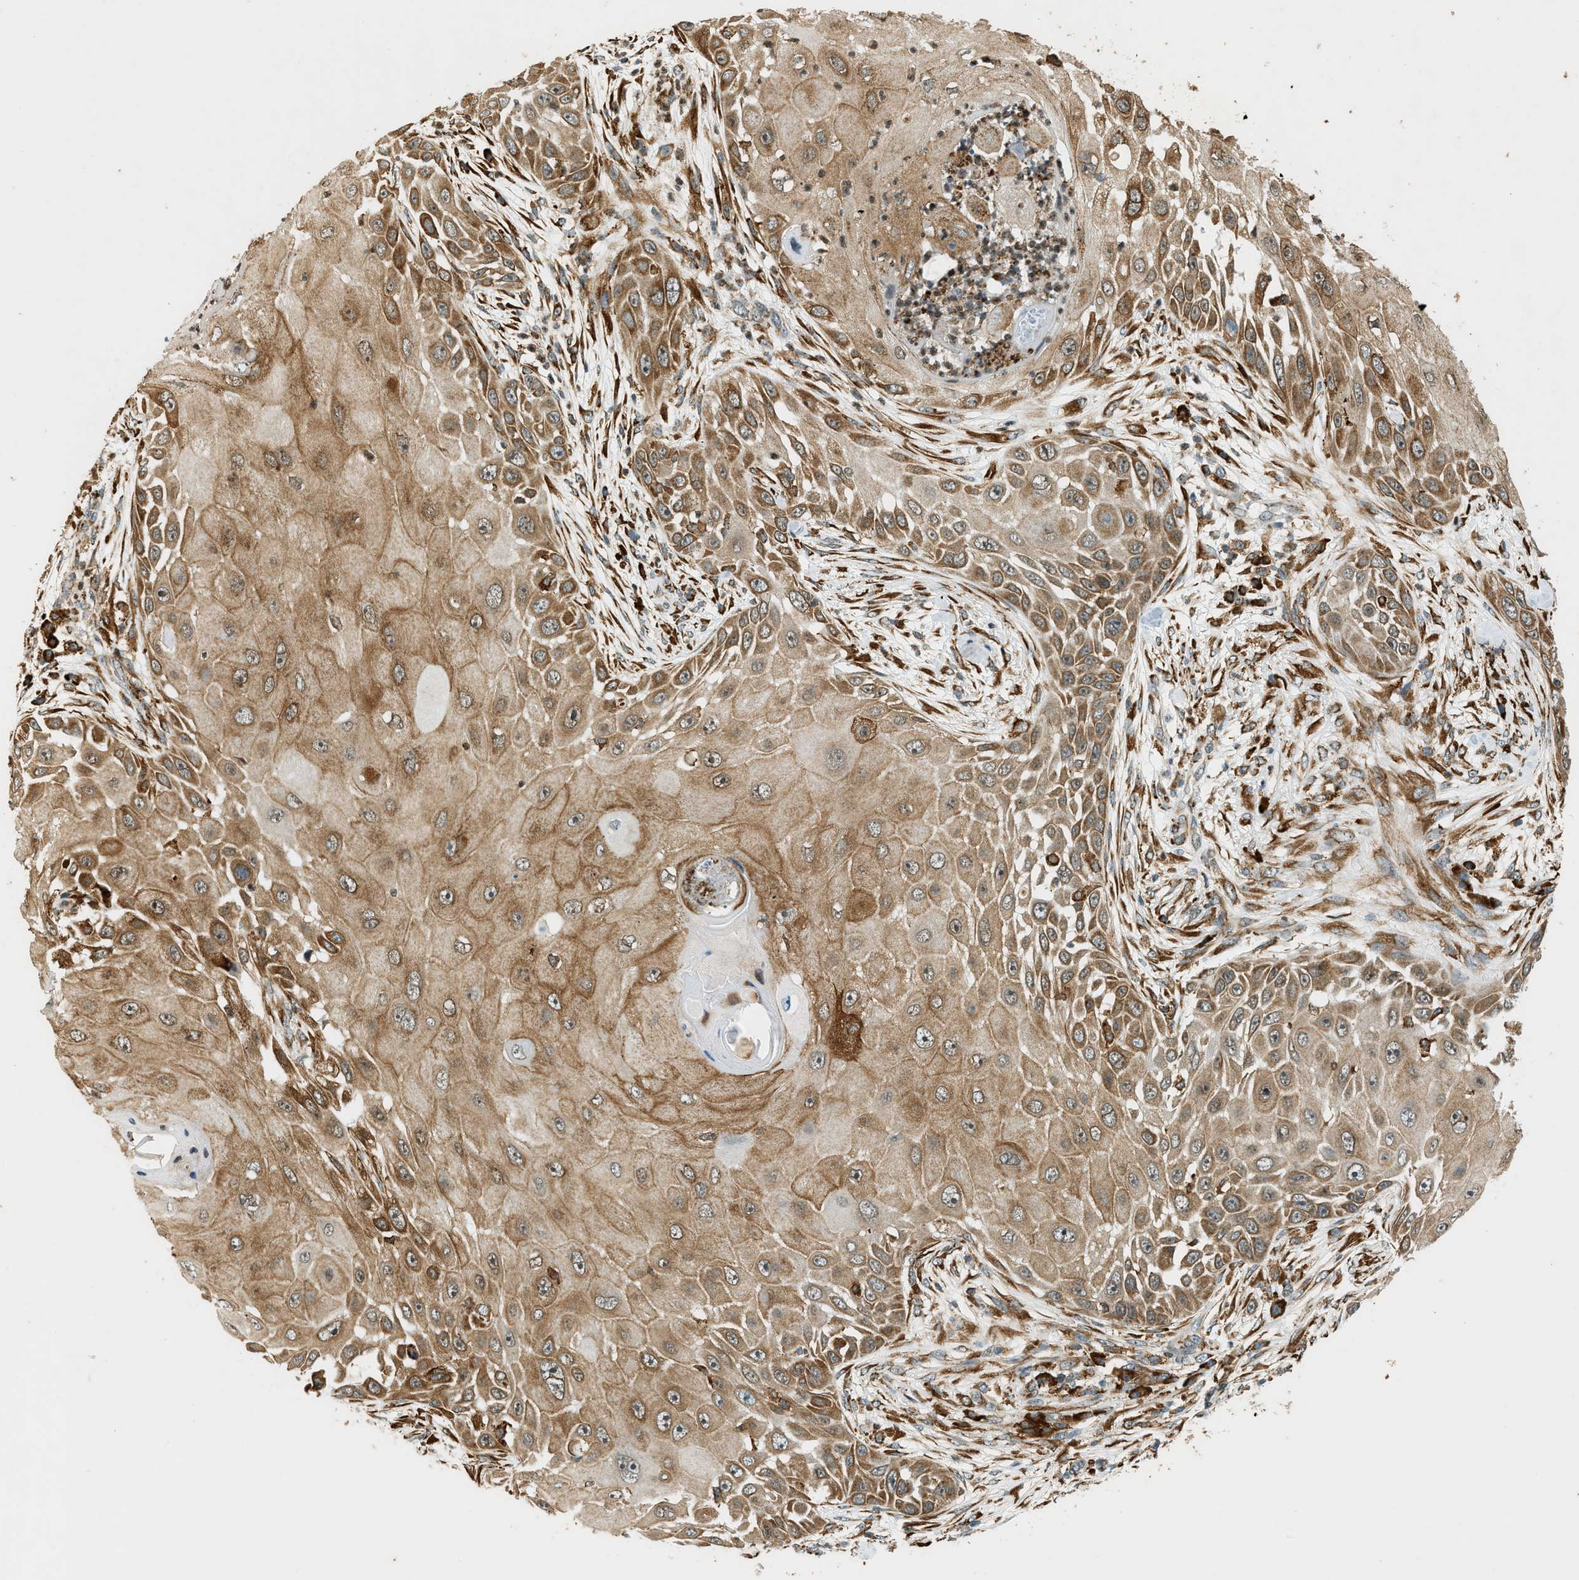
{"staining": {"intensity": "moderate", "quantity": ">75%", "location": "cytoplasmic/membranous"}, "tissue": "skin cancer", "cell_type": "Tumor cells", "image_type": "cancer", "snomed": [{"axis": "morphology", "description": "Squamous cell carcinoma, NOS"}, {"axis": "topography", "description": "Skin"}], "caption": "Approximately >75% of tumor cells in squamous cell carcinoma (skin) display moderate cytoplasmic/membranous protein staining as visualized by brown immunohistochemical staining.", "gene": "SEMA4D", "patient": {"sex": "female", "age": 44}}